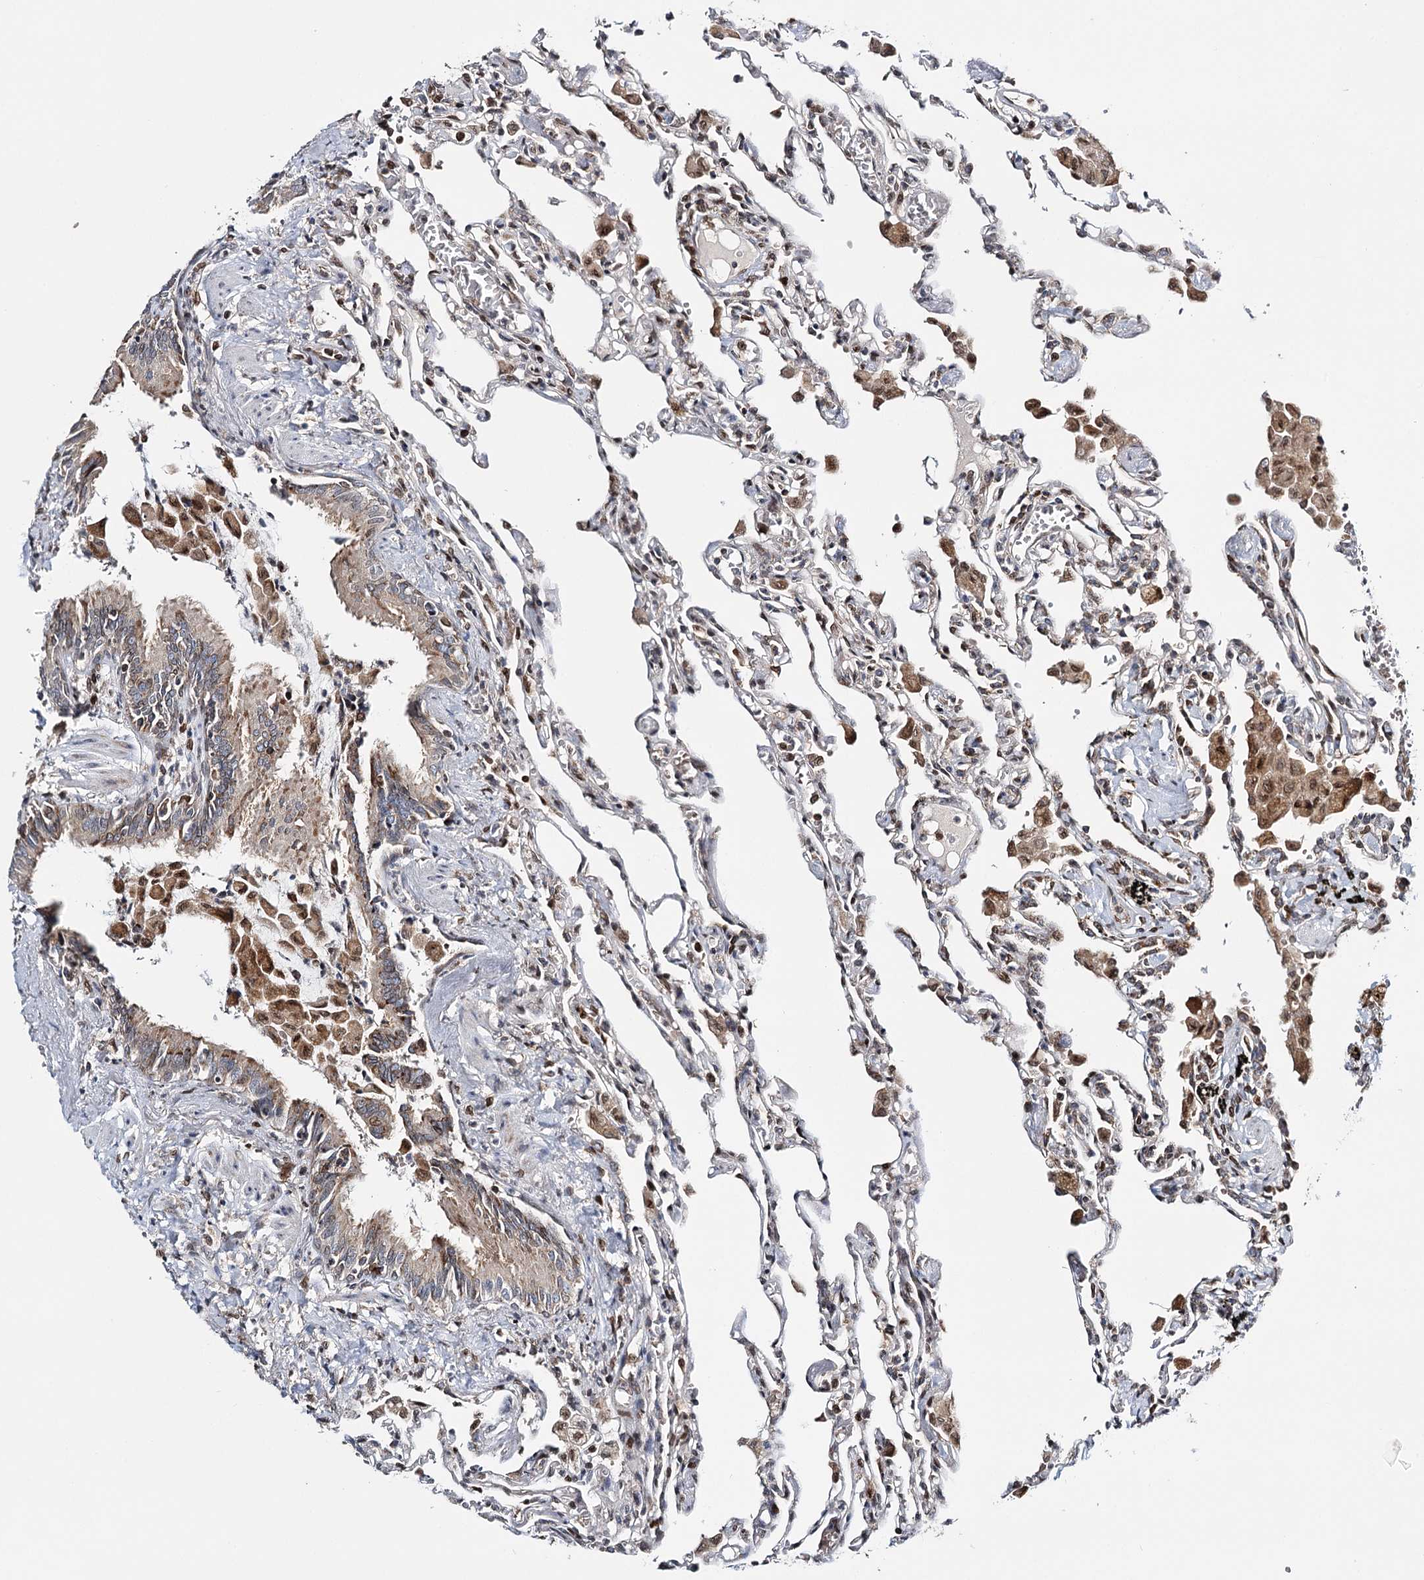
{"staining": {"intensity": "weak", "quantity": "<25%", "location": "cytoplasmic/membranous"}, "tissue": "lung", "cell_type": "Alveolar cells", "image_type": "normal", "snomed": [{"axis": "morphology", "description": "Normal tissue, NOS"}, {"axis": "topography", "description": "Bronchus"}, {"axis": "topography", "description": "Lung"}], "caption": "DAB (3,3'-diaminobenzidine) immunohistochemical staining of unremarkable lung reveals no significant staining in alveolar cells.", "gene": "CFAP46", "patient": {"sex": "female", "age": 49}}